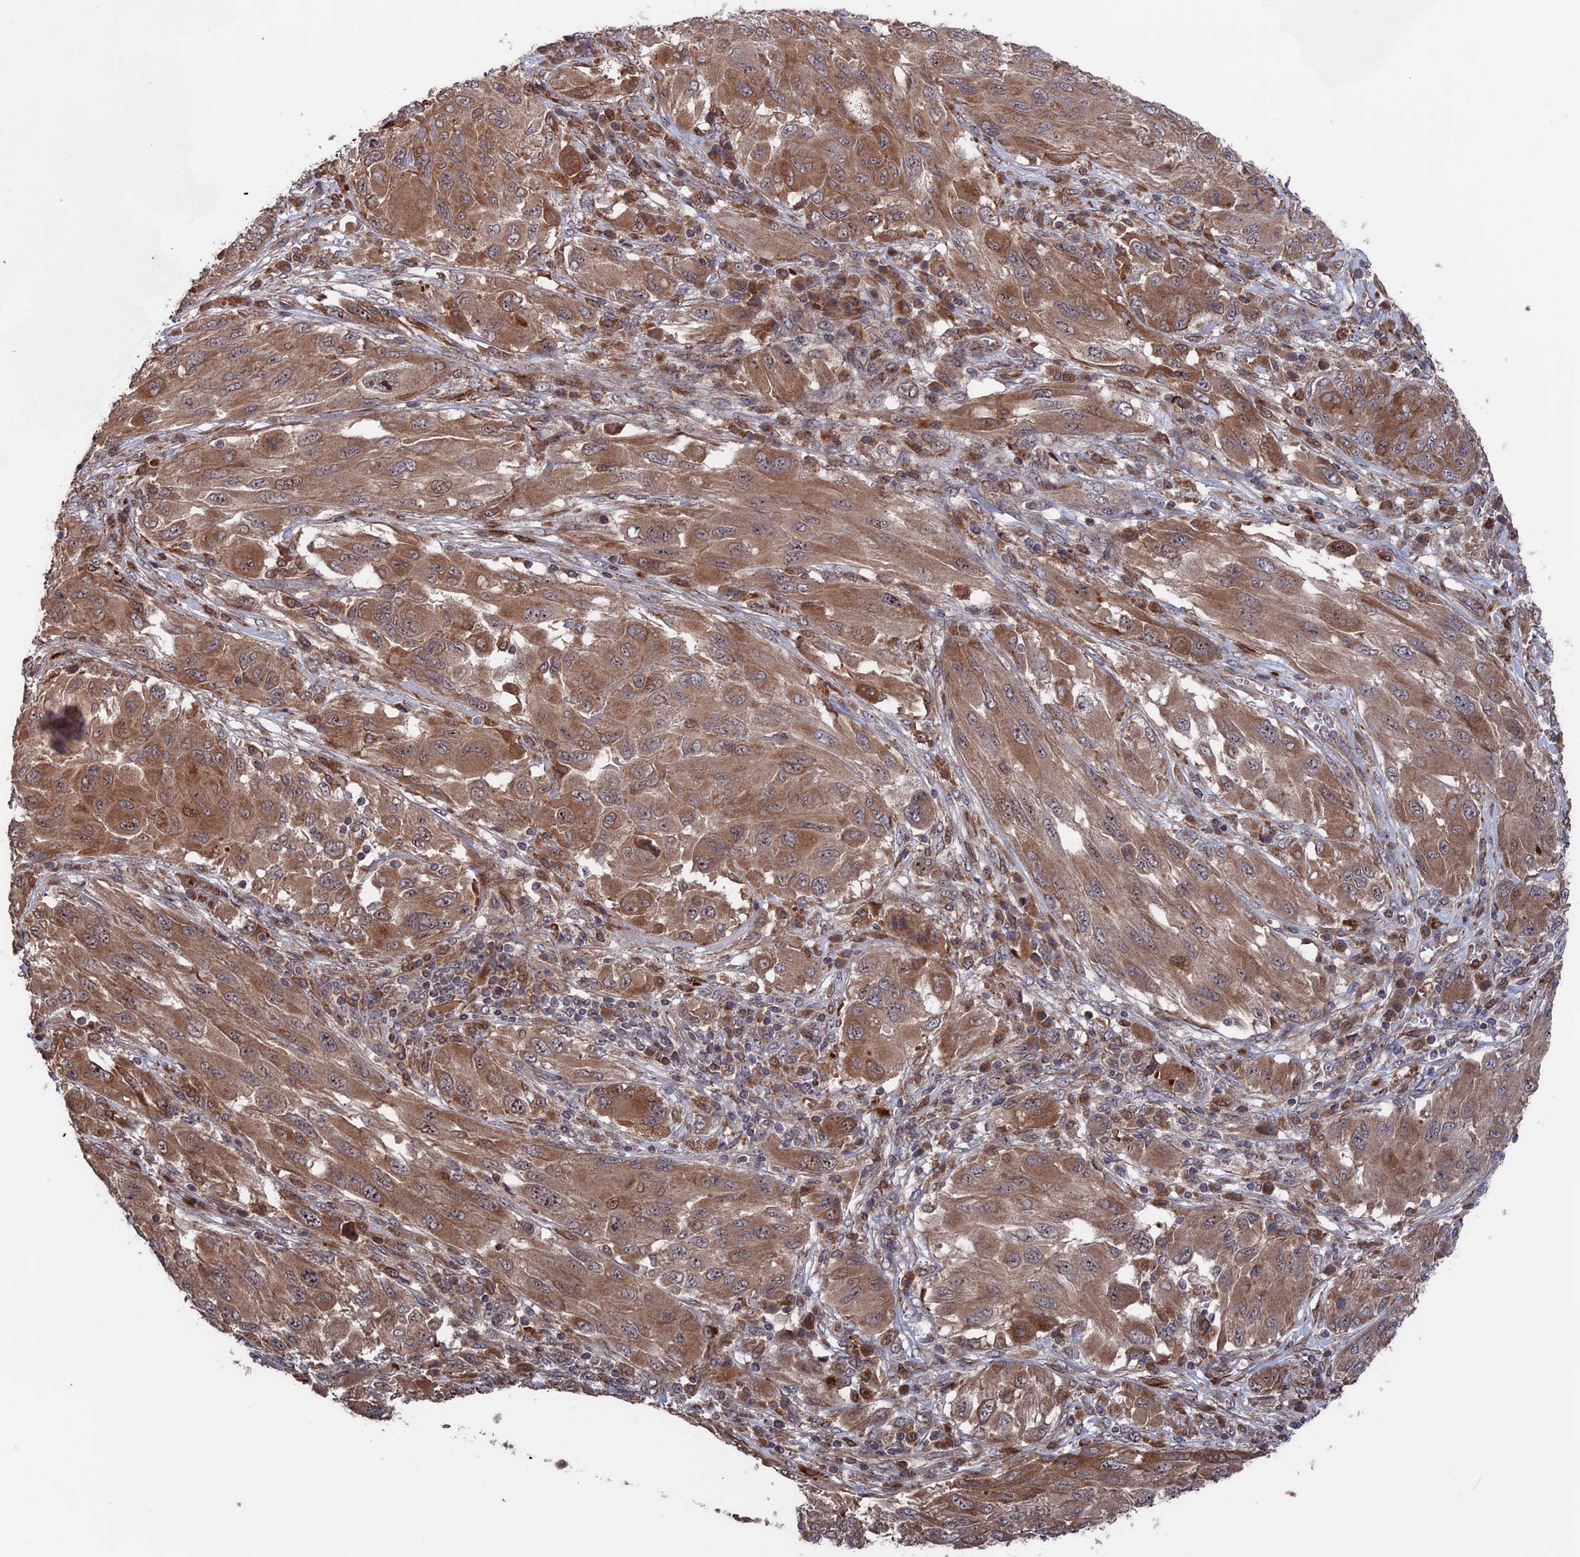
{"staining": {"intensity": "moderate", "quantity": ">75%", "location": "cytoplasmic/membranous,nuclear"}, "tissue": "melanoma", "cell_type": "Tumor cells", "image_type": "cancer", "snomed": [{"axis": "morphology", "description": "Malignant melanoma, NOS"}, {"axis": "topography", "description": "Skin"}], "caption": "DAB immunohistochemical staining of malignant melanoma shows moderate cytoplasmic/membranous and nuclear protein positivity in approximately >75% of tumor cells.", "gene": "PLA2G15", "patient": {"sex": "female", "age": 91}}